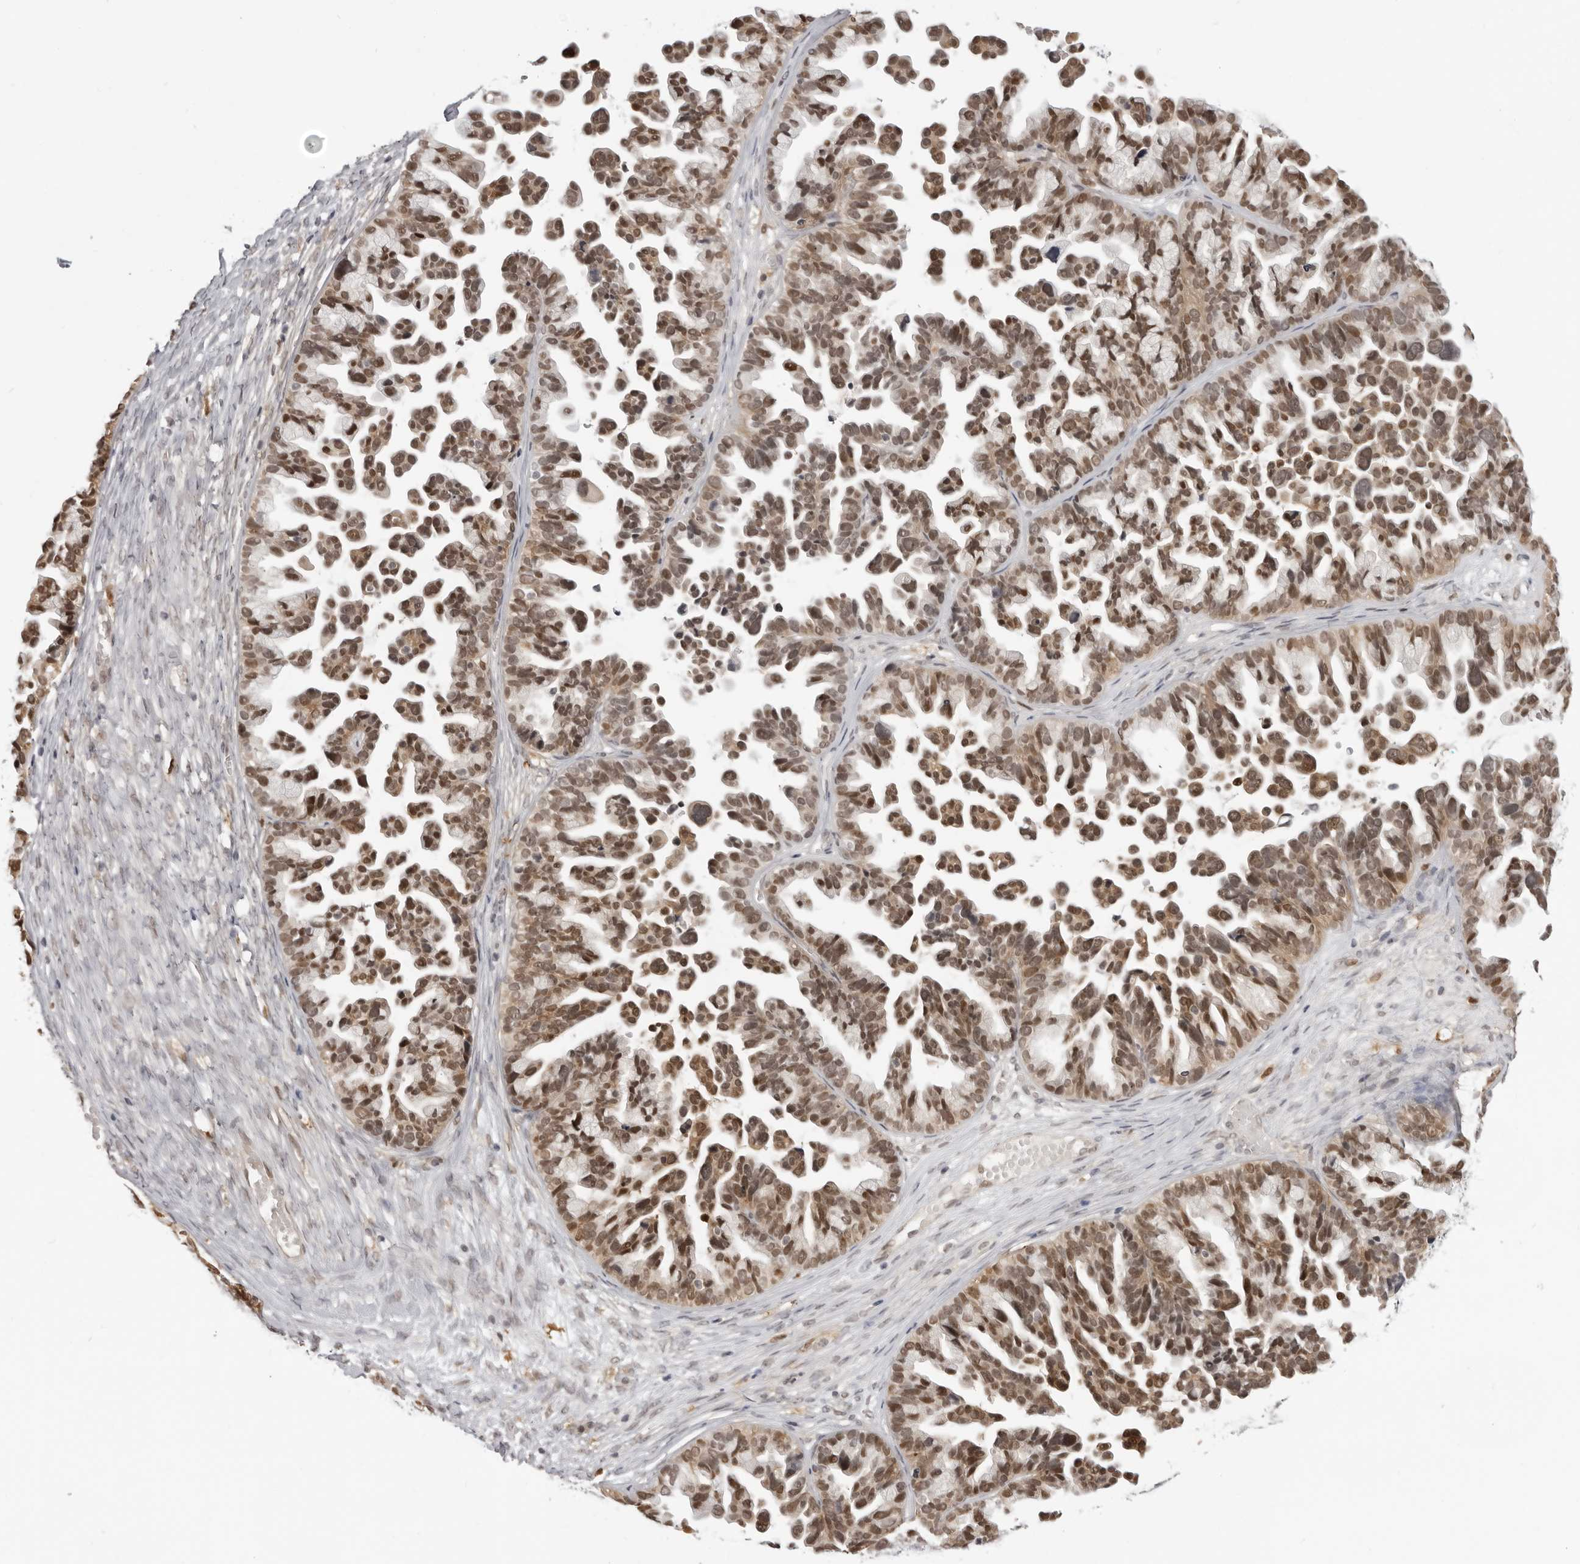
{"staining": {"intensity": "moderate", "quantity": ">75%", "location": "cytoplasmic/membranous,nuclear"}, "tissue": "ovarian cancer", "cell_type": "Tumor cells", "image_type": "cancer", "snomed": [{"axis": "morphology", "description": "Cystadenocarcinoma, serous, NOS"}, {"axis": "topography", "description": "Ovary"}], "caption": "Human ovarian cancer (serous cystadenocarcinoma) stained with a brown dye demonstrates moderate cytoplasmic/membranous and nuclear positive staining in approximately >75% of tumor cells.", "gene": "SRGAP2", "patient": {"sex": "female", "age": 56}}